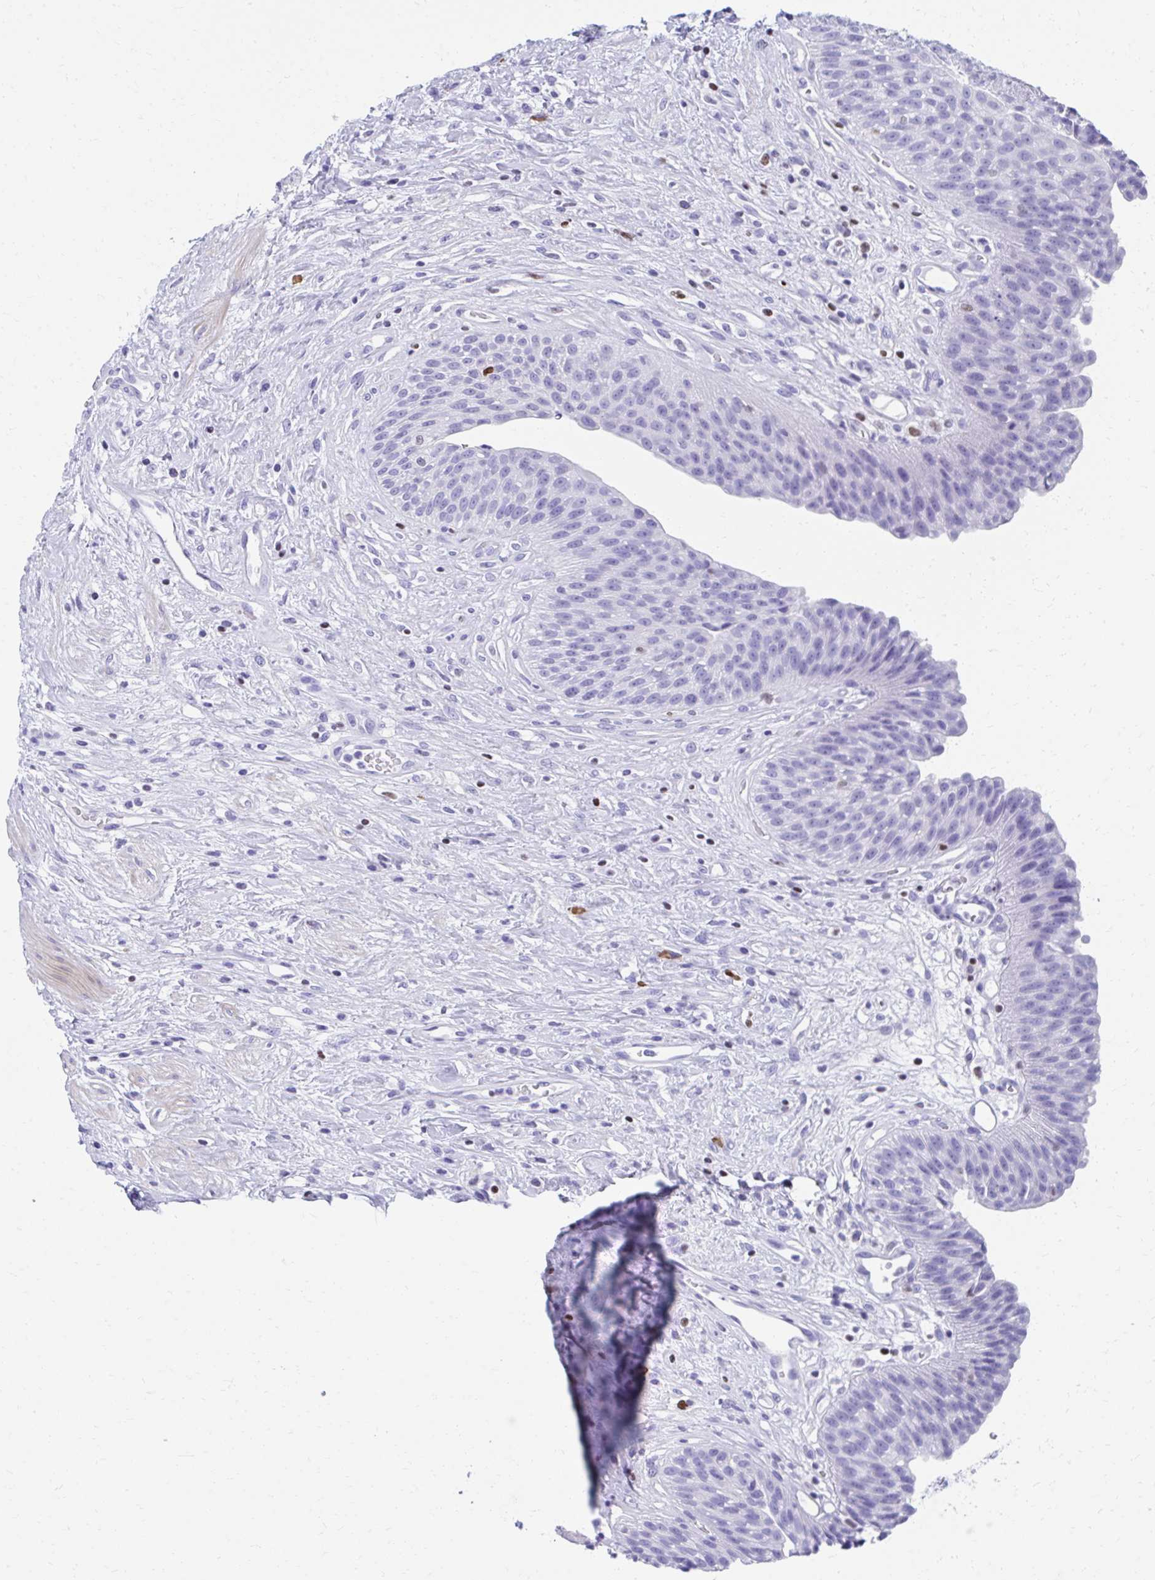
{"staining": {"intensity": "negative", "quantity": "none", "location": "none"}, "tissue": "urinary bladder", "cell_type": "Urothelial cells", "image_type": "normal", "snomed": [{"axis": "morphology", "description": "Normal tissue, NOS"}, {"axis": "topography", "description": "Urinary bladder"}], "caption": "Immunohistochemical staining of unremarkable human urinary bladder displays no significant expression in urothelial cells. The staining was performed using DAB to visualize the protein expression in brown, while the nuclei were stained in blue with hematoxylin (Magnification: 20x).", "gene": "RUNX3", "patient": {"sex": "female", "age": 56}}